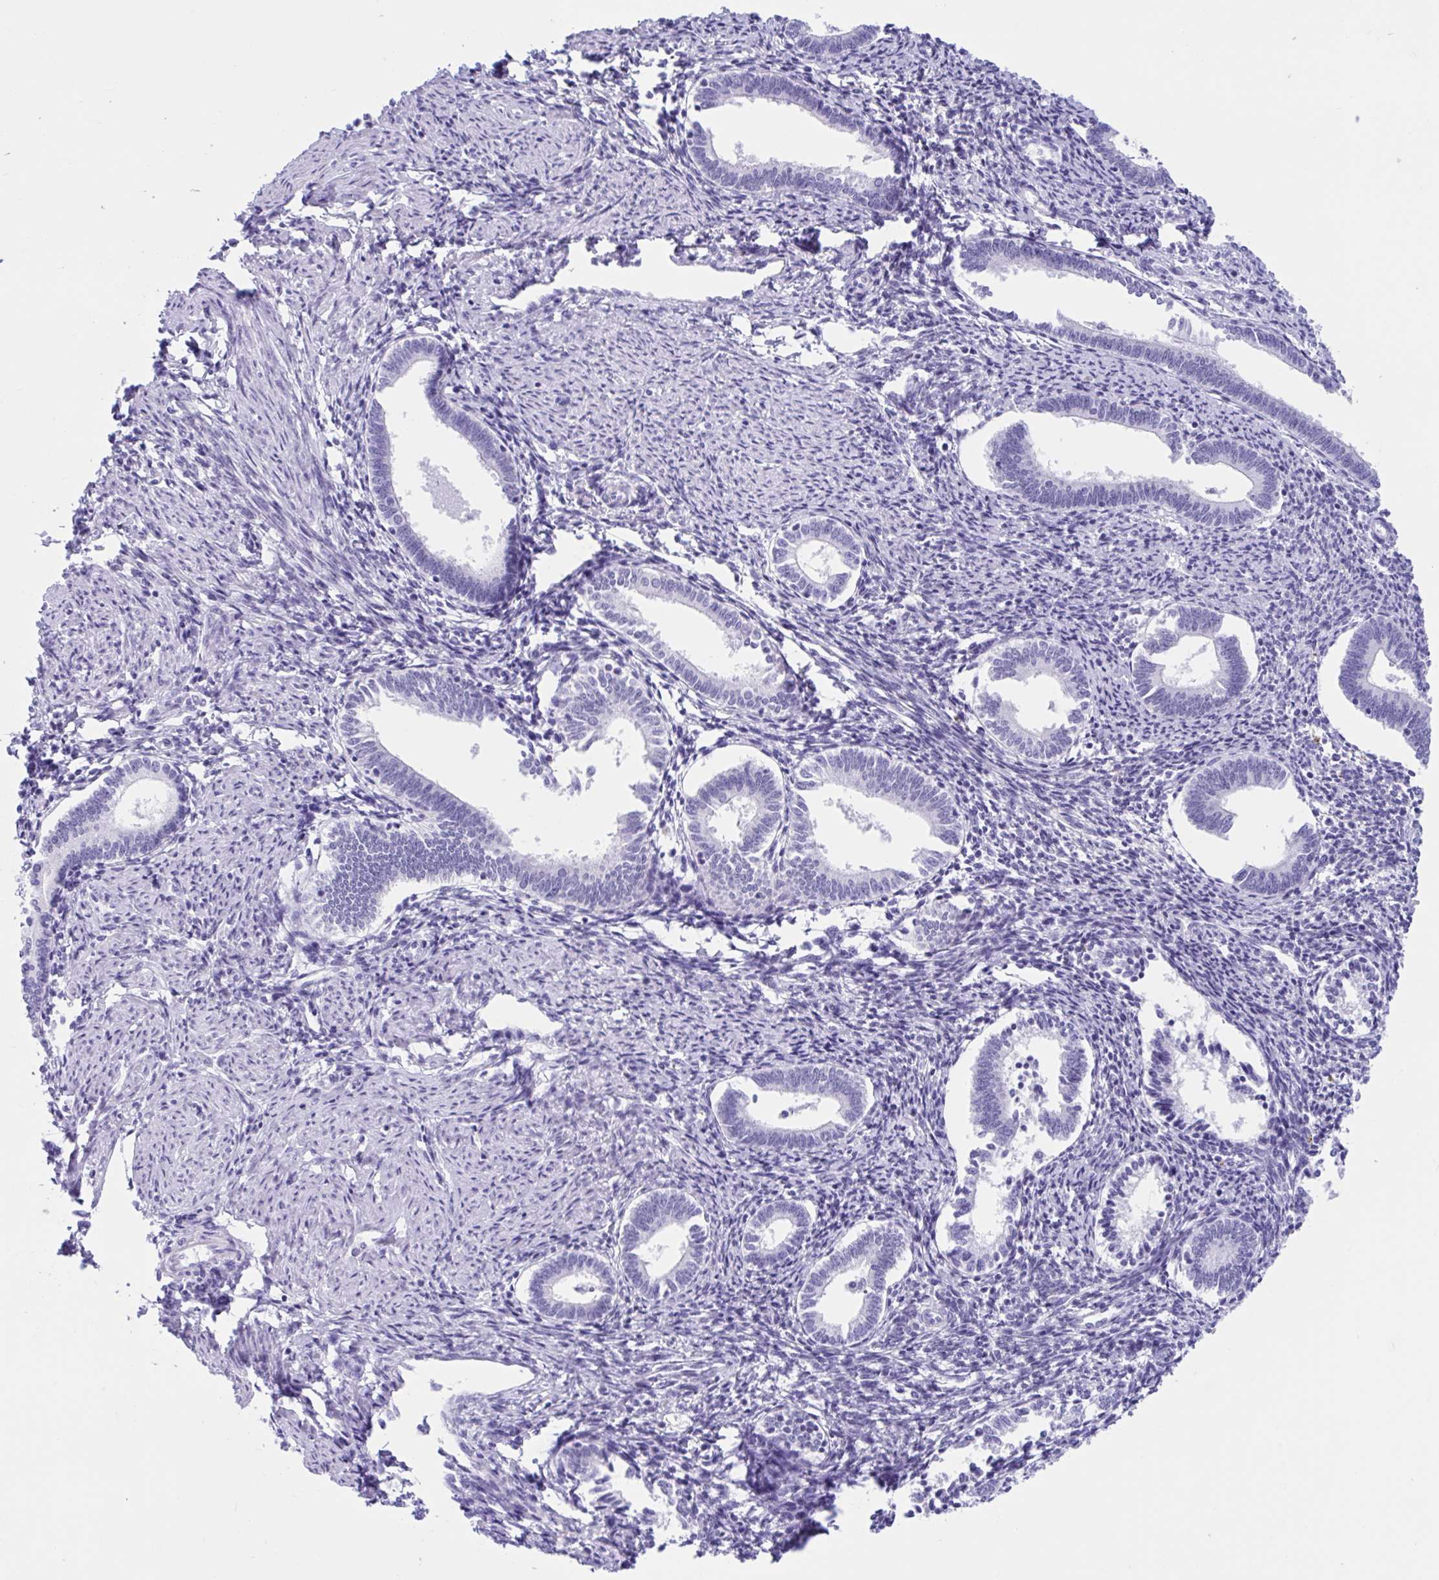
{"staining": {"intensity": "negative", "quantity": "none", "location": "none"}, "tissue": "endometrium", "cell_type": "Cells in endometrial stroma", "image_type": "normal", "snomed": [{"axis": "morphology", "description": "Normal tissue, NOS"}, {"axis": "topography", "description": "Endometrium"}], "caption": "Cells in endometrial stroma are negative for brown protein staining in benign endometrium. Brightfield microscopy of immunohistochemistry stained with DAB (3,3'-diaminobenzidine) (brown) and hematoxylin (blue), captured at high magnification.", "gene": "TMEM35A", "patient": {"sex": "female", "age": 41}}